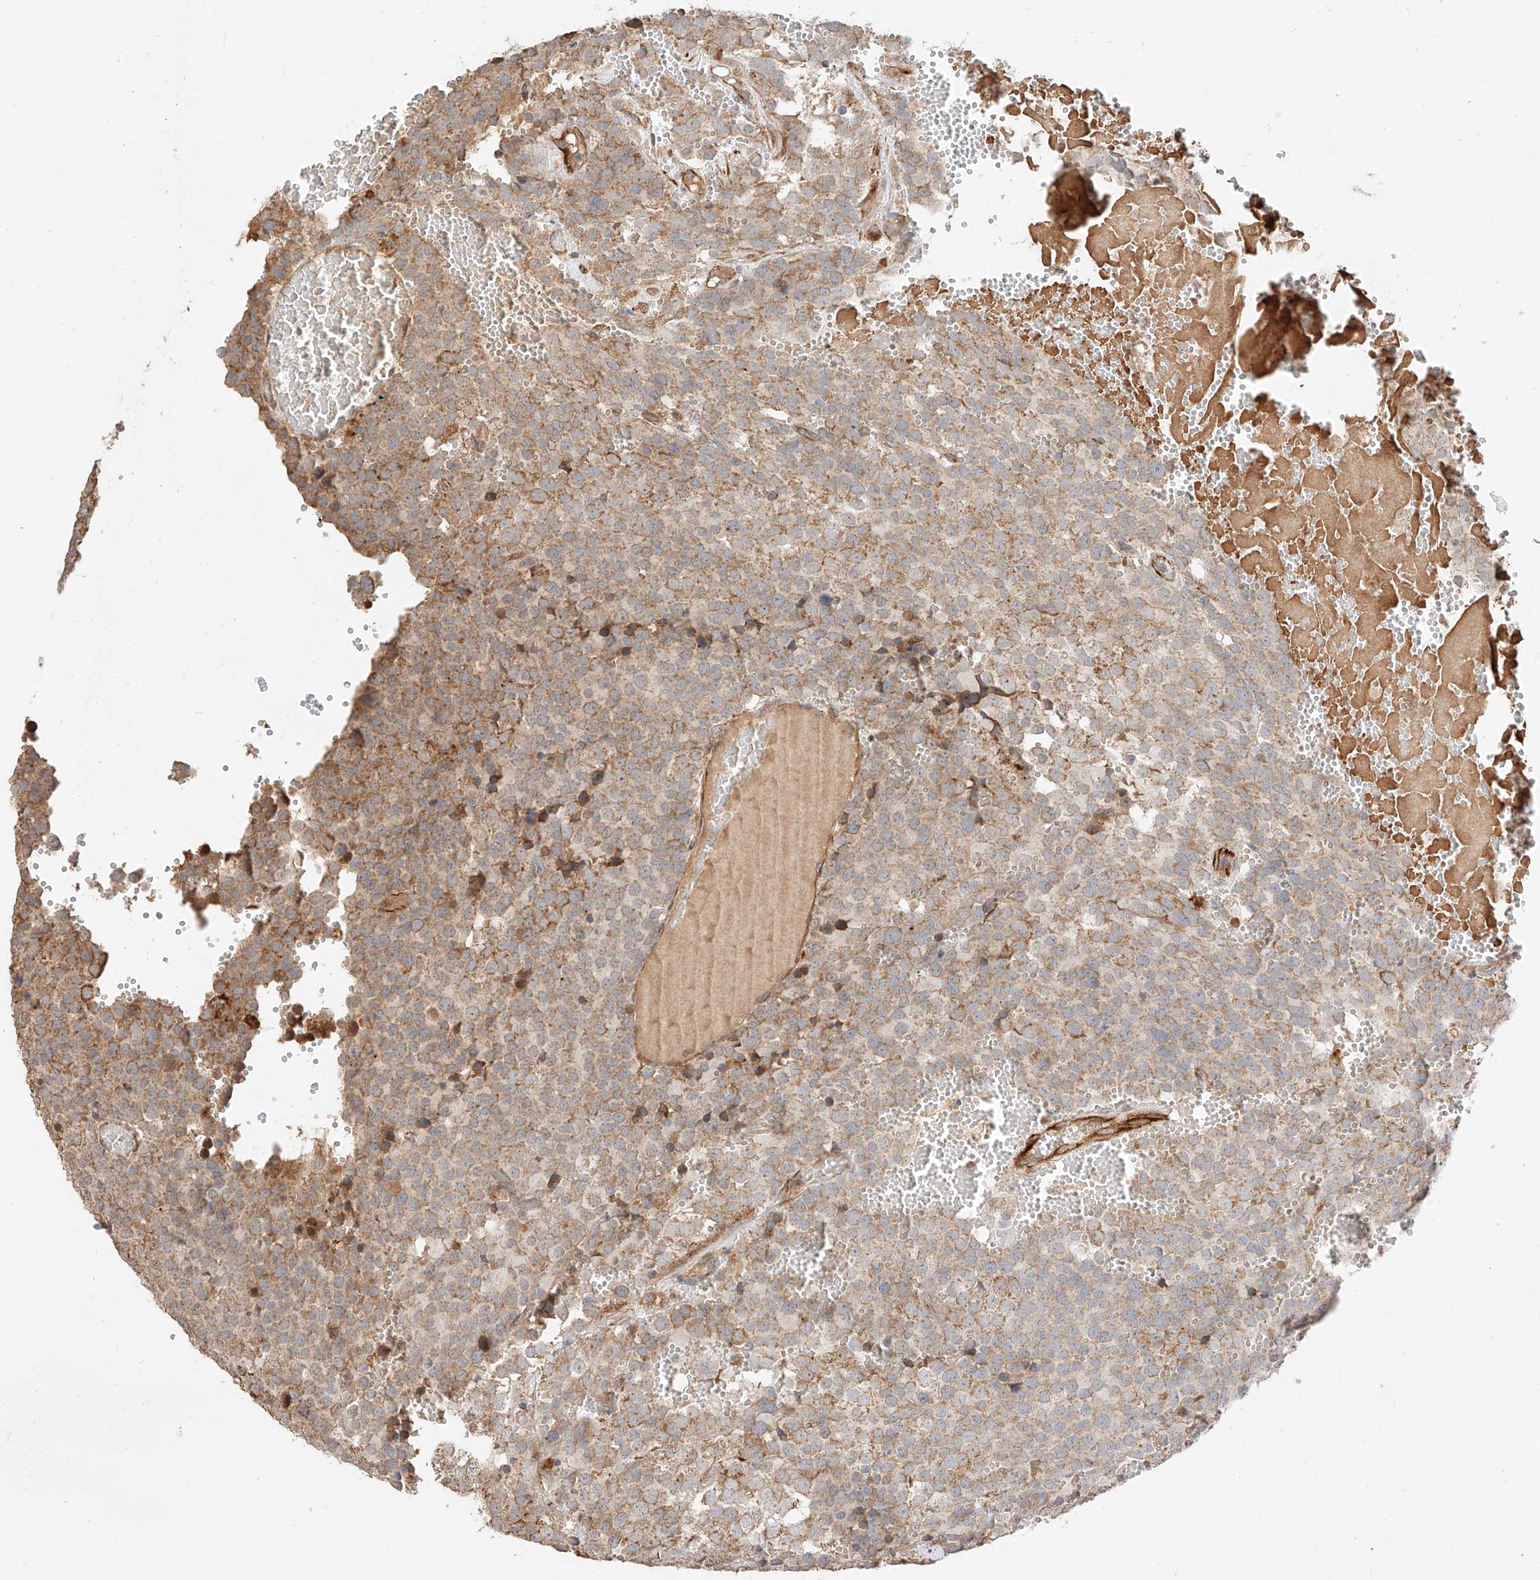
{"staining": {"intensity": "moderate", "quantity": ">75%", "location": "cytoplasmic/membranous"}, "tissue": "testis cancer", "cell_type": "Tumor cells", "image_type": "cancer", "snomed": [{"axis": "morphology", "description": "Seminoma, NOS"}, {"axis": "topography", "description": "Testis"}], "caption": "A high-resolution micrograph shows immunohistochemistry (IHC) staining of testis cancer, which displays moderate cytoplasmic/membranous staining in about >75% of tumor cells.", "gene": "SUSD6", "patient": {"sex": "male", "age": 71}}